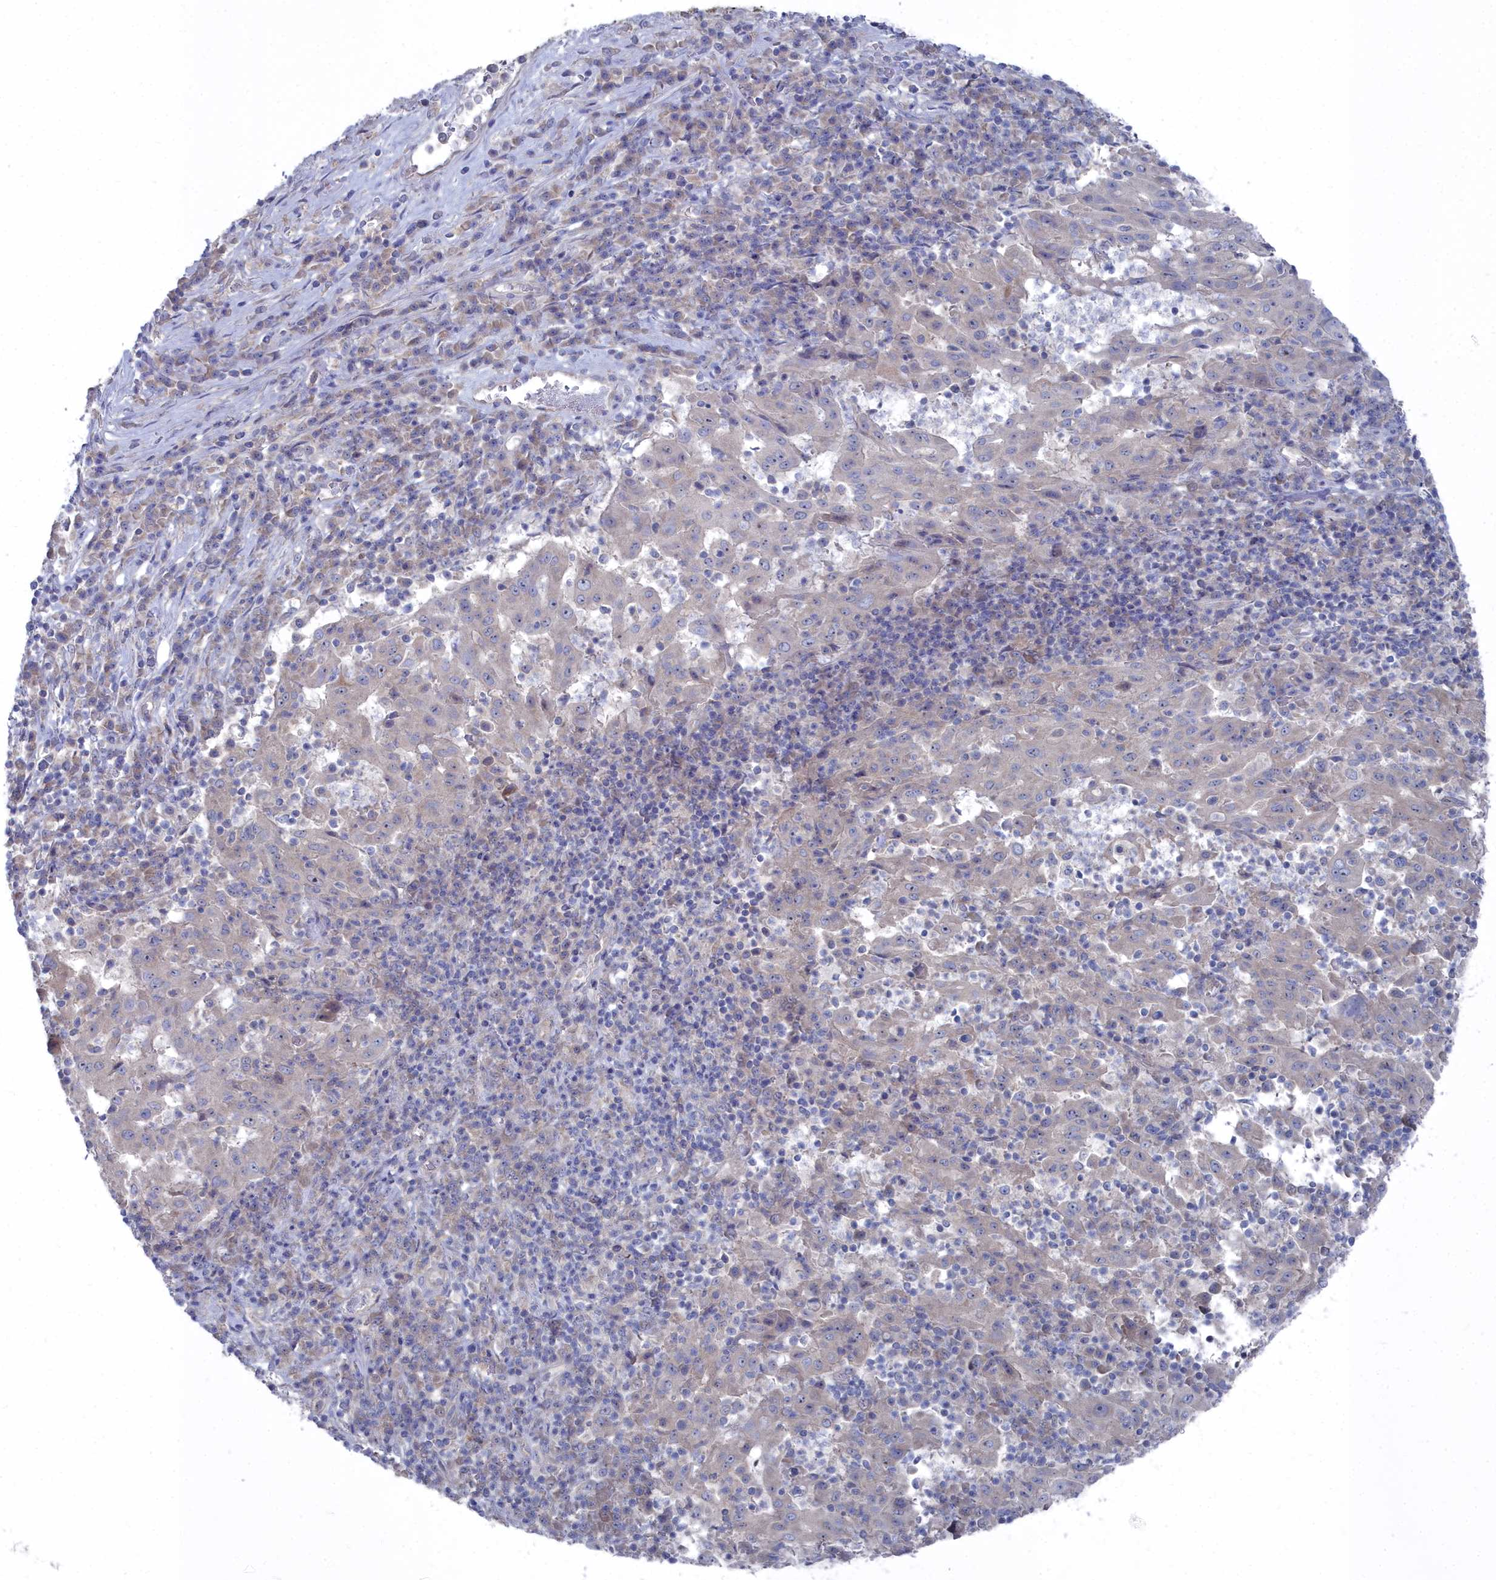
{"staining": {"intensity": "weak", "quantity": "25%-75%", "location": "cytoplasmic/membranous"}, "tissue": "pancreatic cancer", "cell_type": "Tumor cells", "image_type": "cancer", "snomed": [{"axis": "morphology", "description": "Adenocarcinoma, NOS"}, {"axis": "topography", "description": "Pancreas"}], "caption": "Pancreatic adenocarcinoma stained for a protein (brown) shows weak cytoplasmic/membranous positive expression in about 25%-75% of tumor cells.", "gene": "CCDC149", "patient": {"sex": "male", "age": 63}}